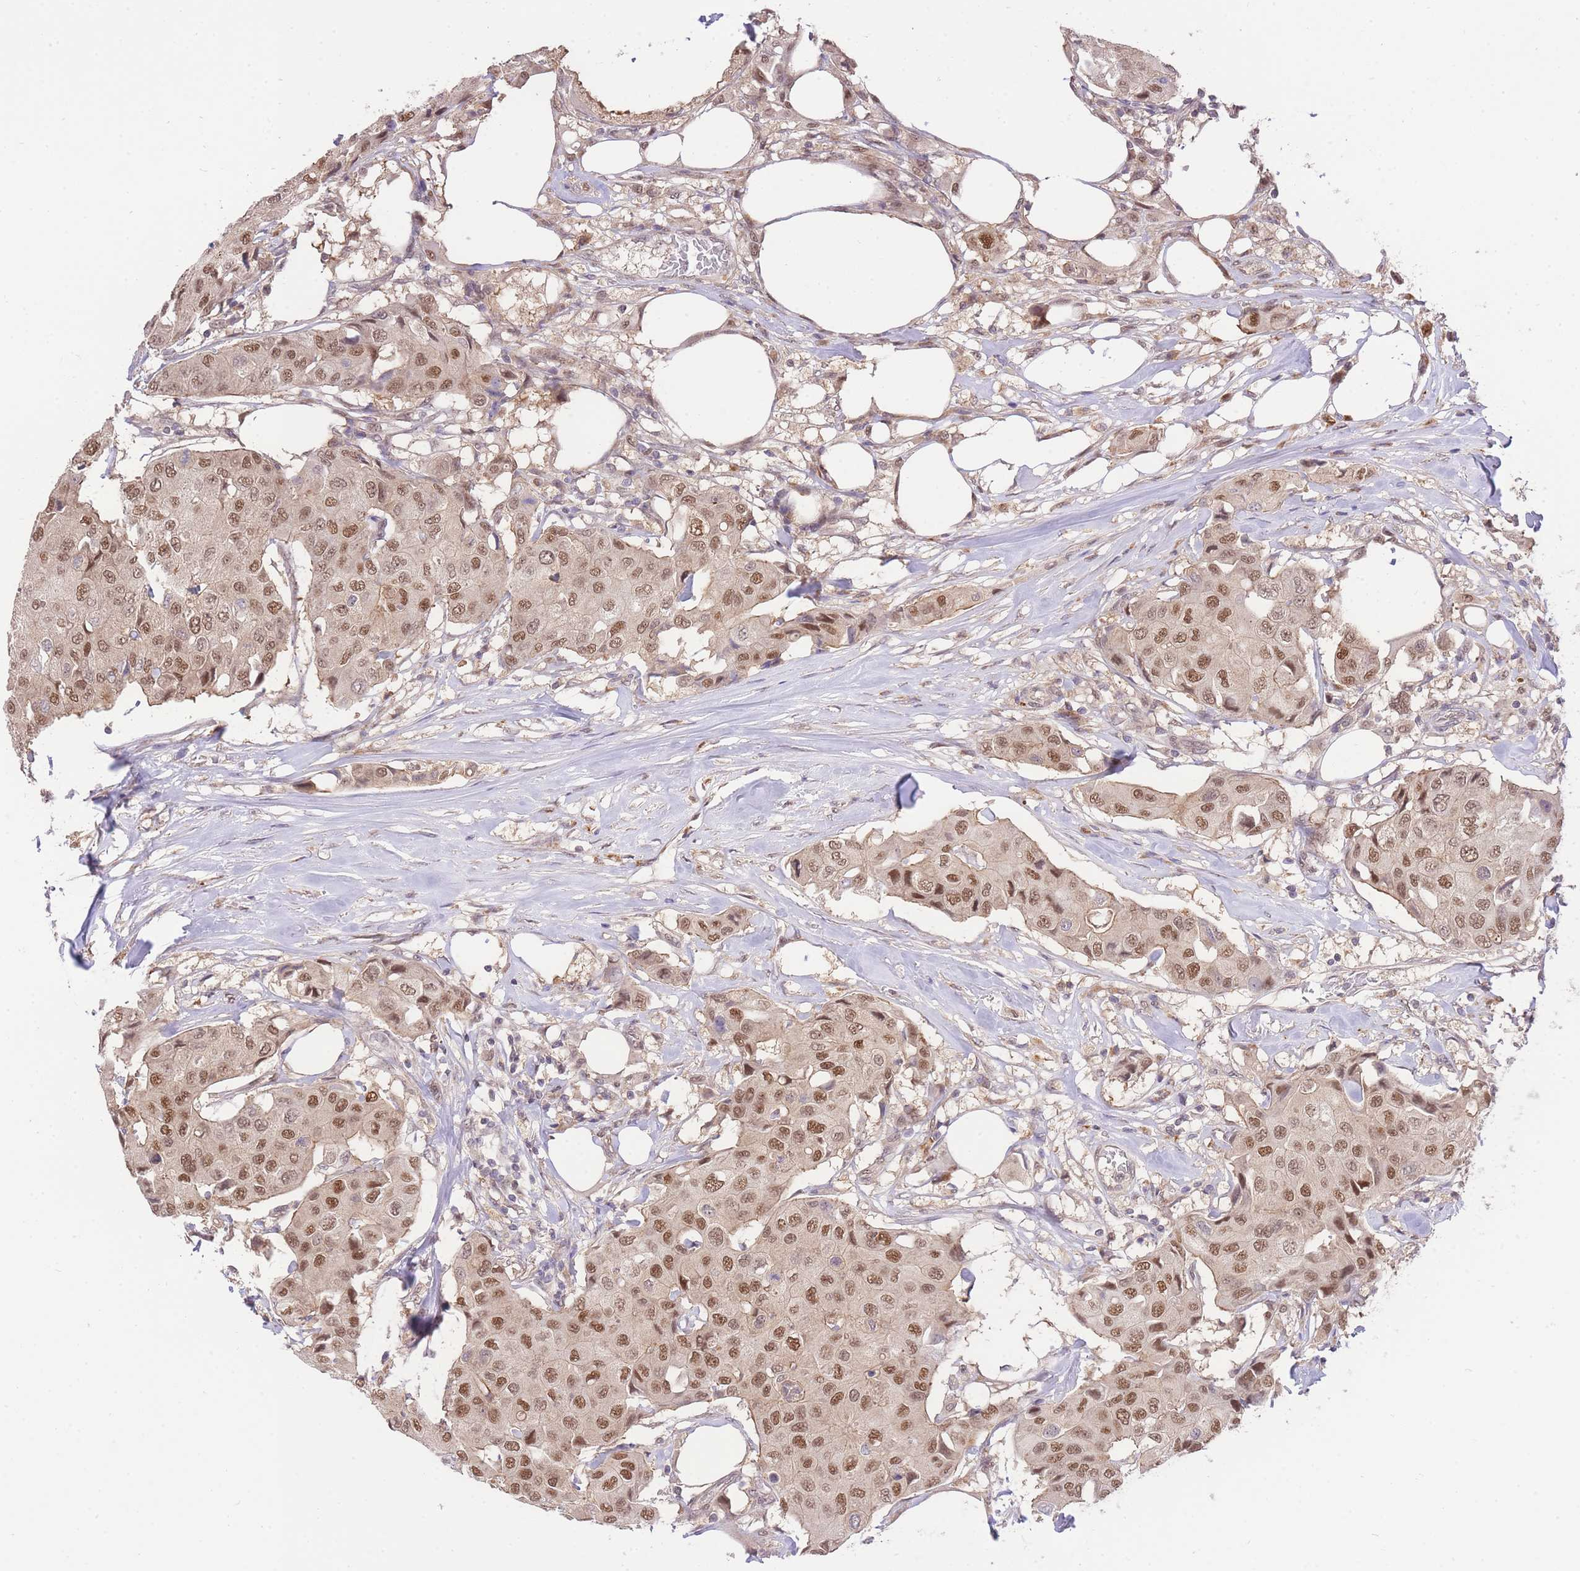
{"staining": {"intensity": "moderate", "quantity": ">75%", "location": "nuclear"}, "tissue": "breast cancer", "cell_type": "Tumor cells", "image_type": "cancer", "snomed": [{"axis": "morphology", "description": "Duct carcinoma"}, {"axis": "topography", "description": "Breast"}], "caption": "Moderate nuclear expression for a protein is present in about >75% of tumor cells of invasive ductal carcinoma (breast) using immunohistochemistry (IHC).", "gene": "UBXN7", "patient": {"sex": "female", "age": 80}}